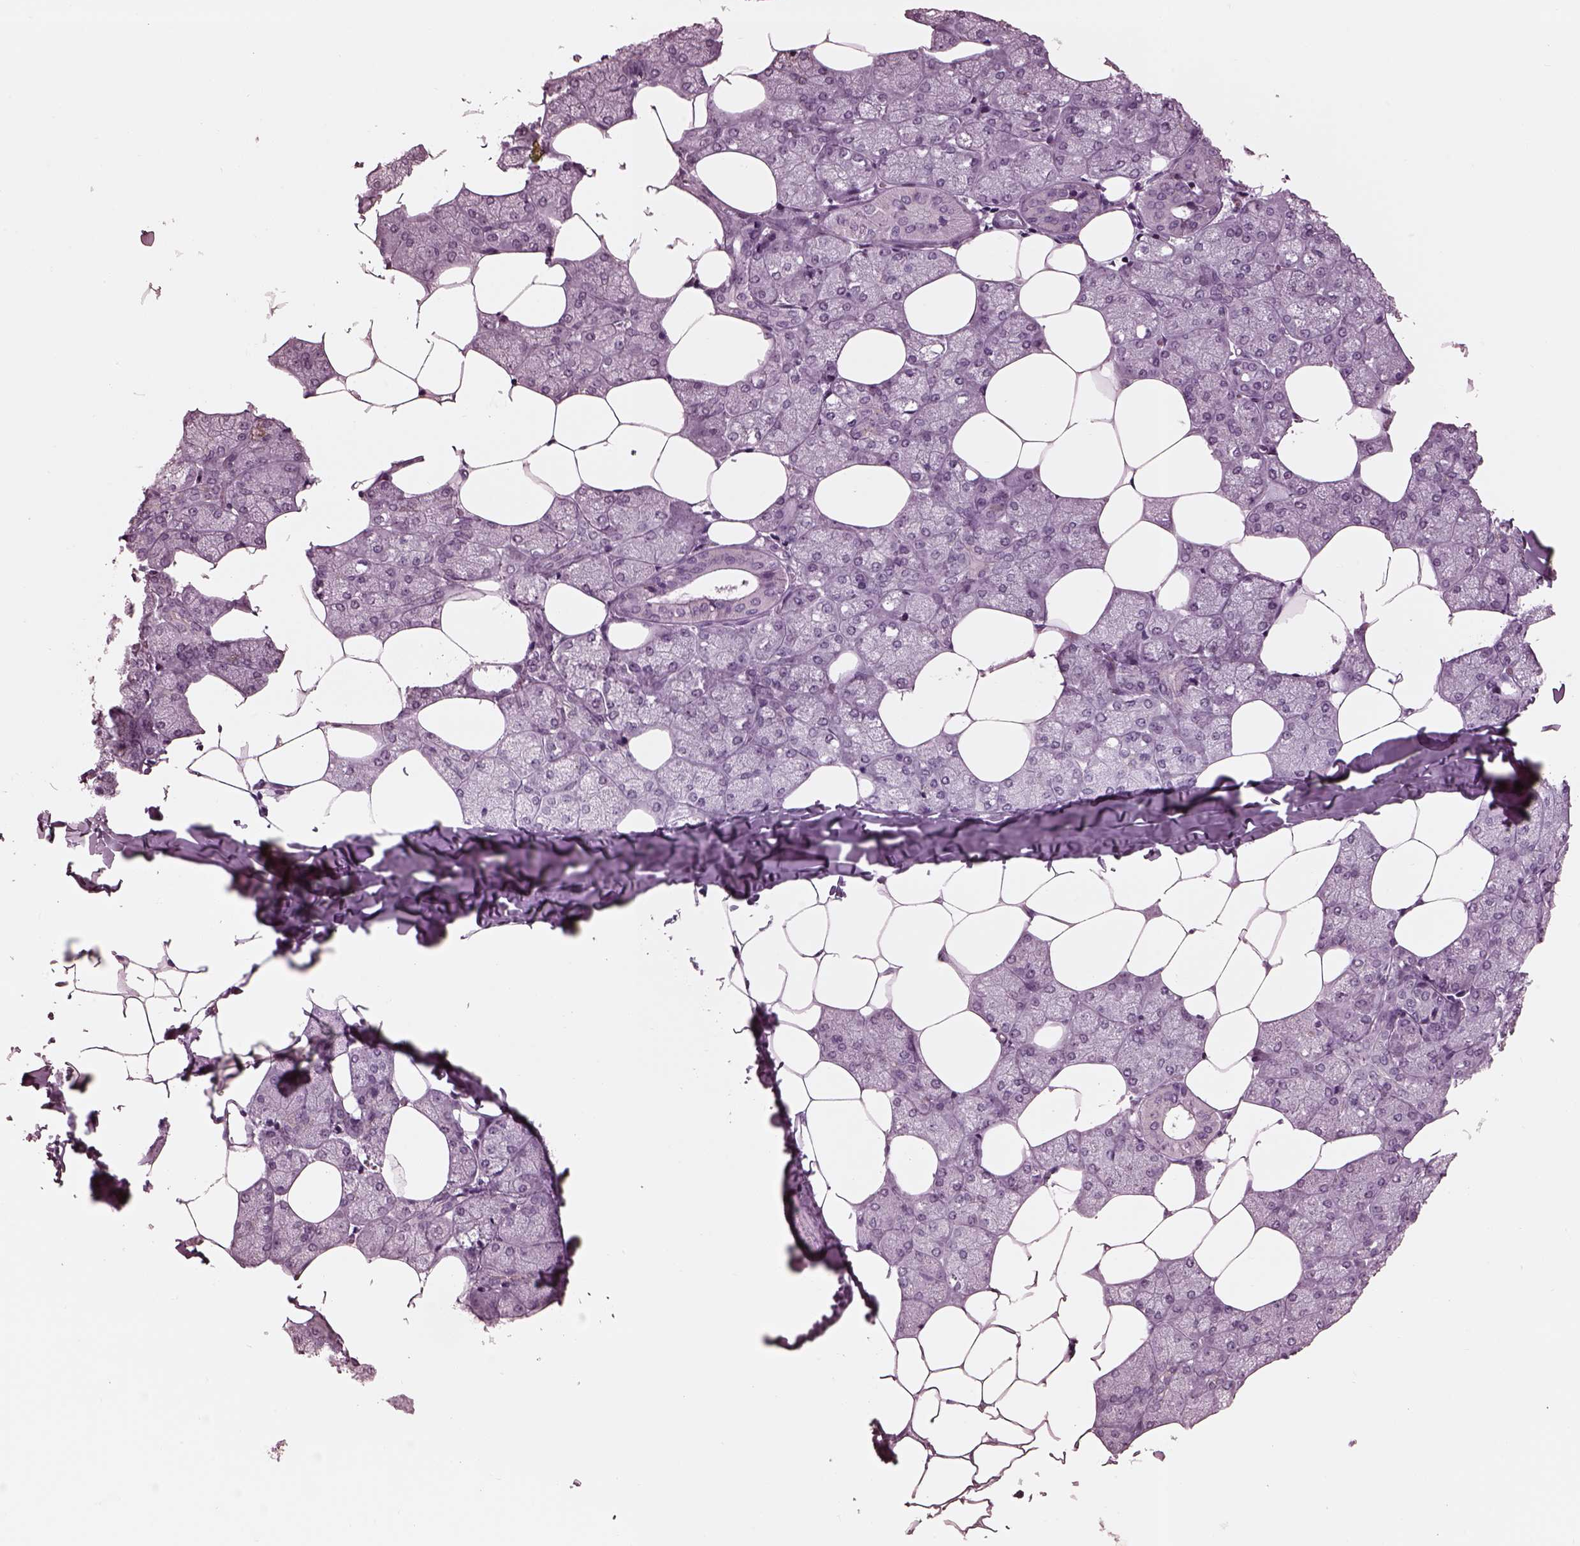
{"staining": {"intensity": "negative", "quantity": "none", "location": "none"}, "tissue": "salivary gland", "cell_type": "Glandular cells", "image_type": "normal", "snomed": [{"axis": "morphology", "description": "Normal tissue, NOS"}, {"axis": "topography", "description": "Salivary gland"}], "caption": "Glandular cells show no significant protein positivity in benign salivary gland. The staining was performed using DAB (3,3'-diaminobenzidine) to visualize the protein expression in brown, while the nuclei were stained in blue with hematoxylin (Magnification: 20x).", "gene": "GARIN4", "patient": {"sex": "female", "age": 43}}